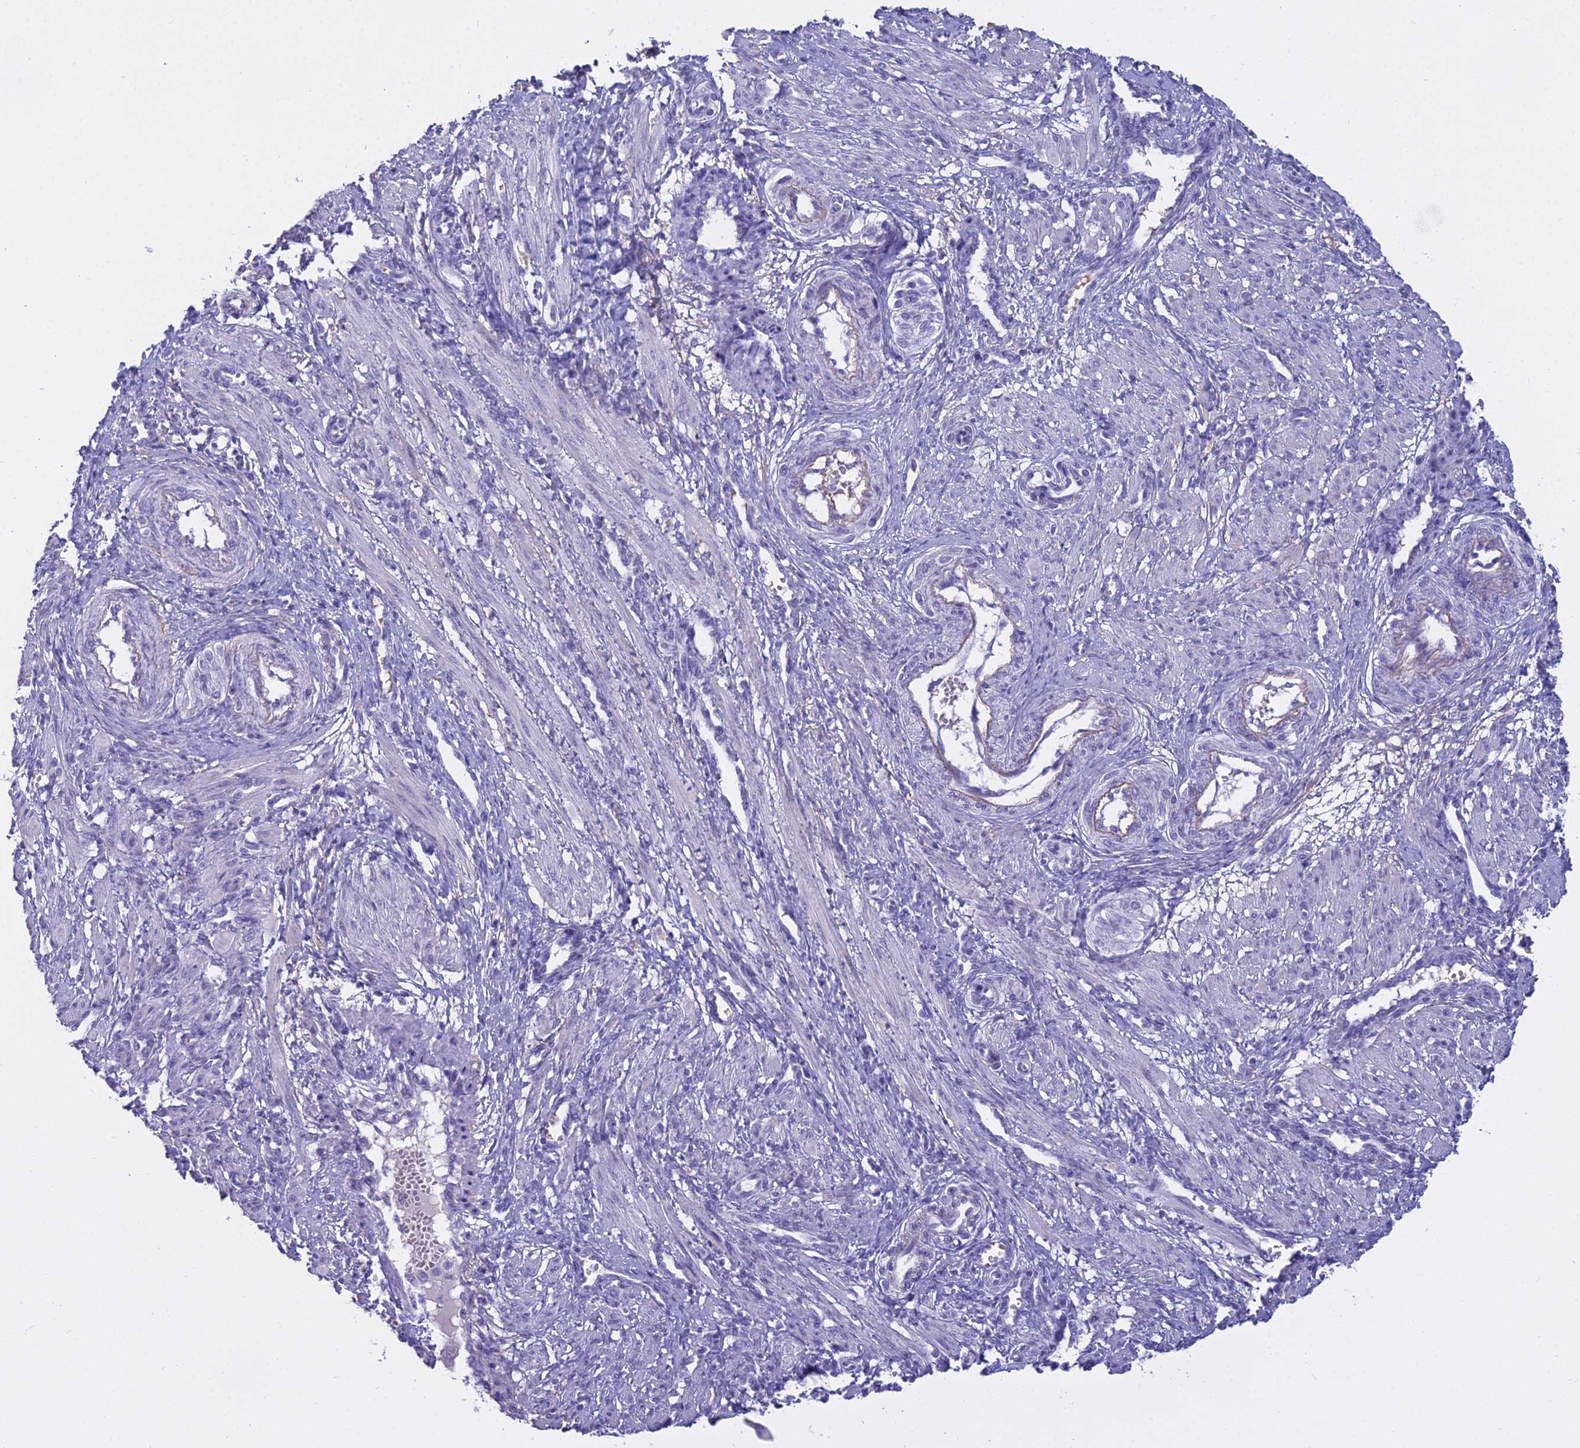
{"staining": {"intensity": "negative", "quantity": "none", "location": "none"}, "tissue": "smooth muscle", "cell_type": "Smooth muscle cells", "image_type": "normal", "snomed": [{"axis": "morphology", "description": "Normal tissue, NOS"}, {"axis": "topography", "description": "Endometrium"}], "caption": "This is a histopathology image of immunohistochemistry (IHC) staining of benign smooth muscle, which shows no expression in smooth muscle cells.", "gene": "OSTN", "patient": {"sex": "female", "age": 33}}